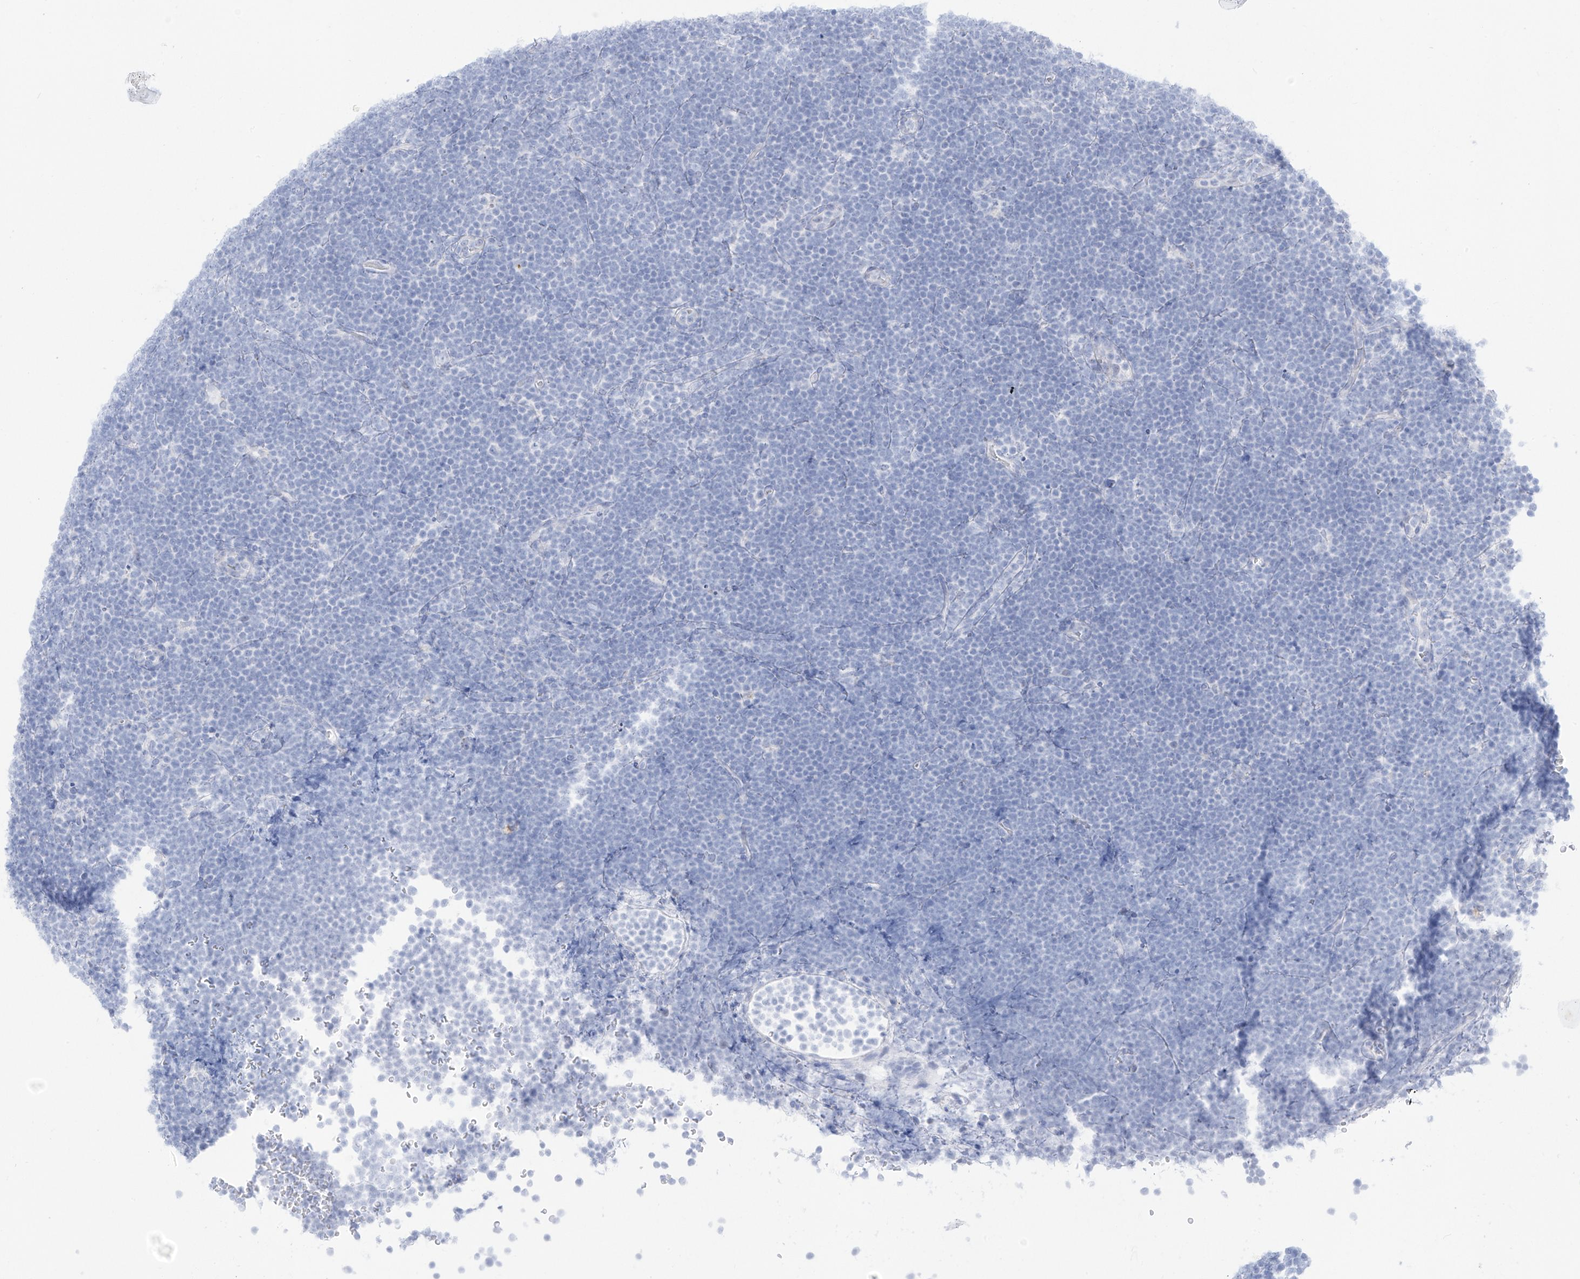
{"staining": {"intensity": "negative", "quantity": "none", "location": "none"}, "tissue": "lymphoma", "cell_type": "Tumor cells", "image_type": "cancer", "snomed": [{"axis": "morphology", "description": "Malignant lymphoma, non-Hodgkin's type, High grade"}, {"axis": "topography", "description": "Lymph node"}], "caption": "The histopathology image shows no significant positivity in tumor cells of high-grade malignant lymphoma, non-Hodgkin's type.", "gene": "PSPH", "patient": {"sex": "male", "age": 13}}